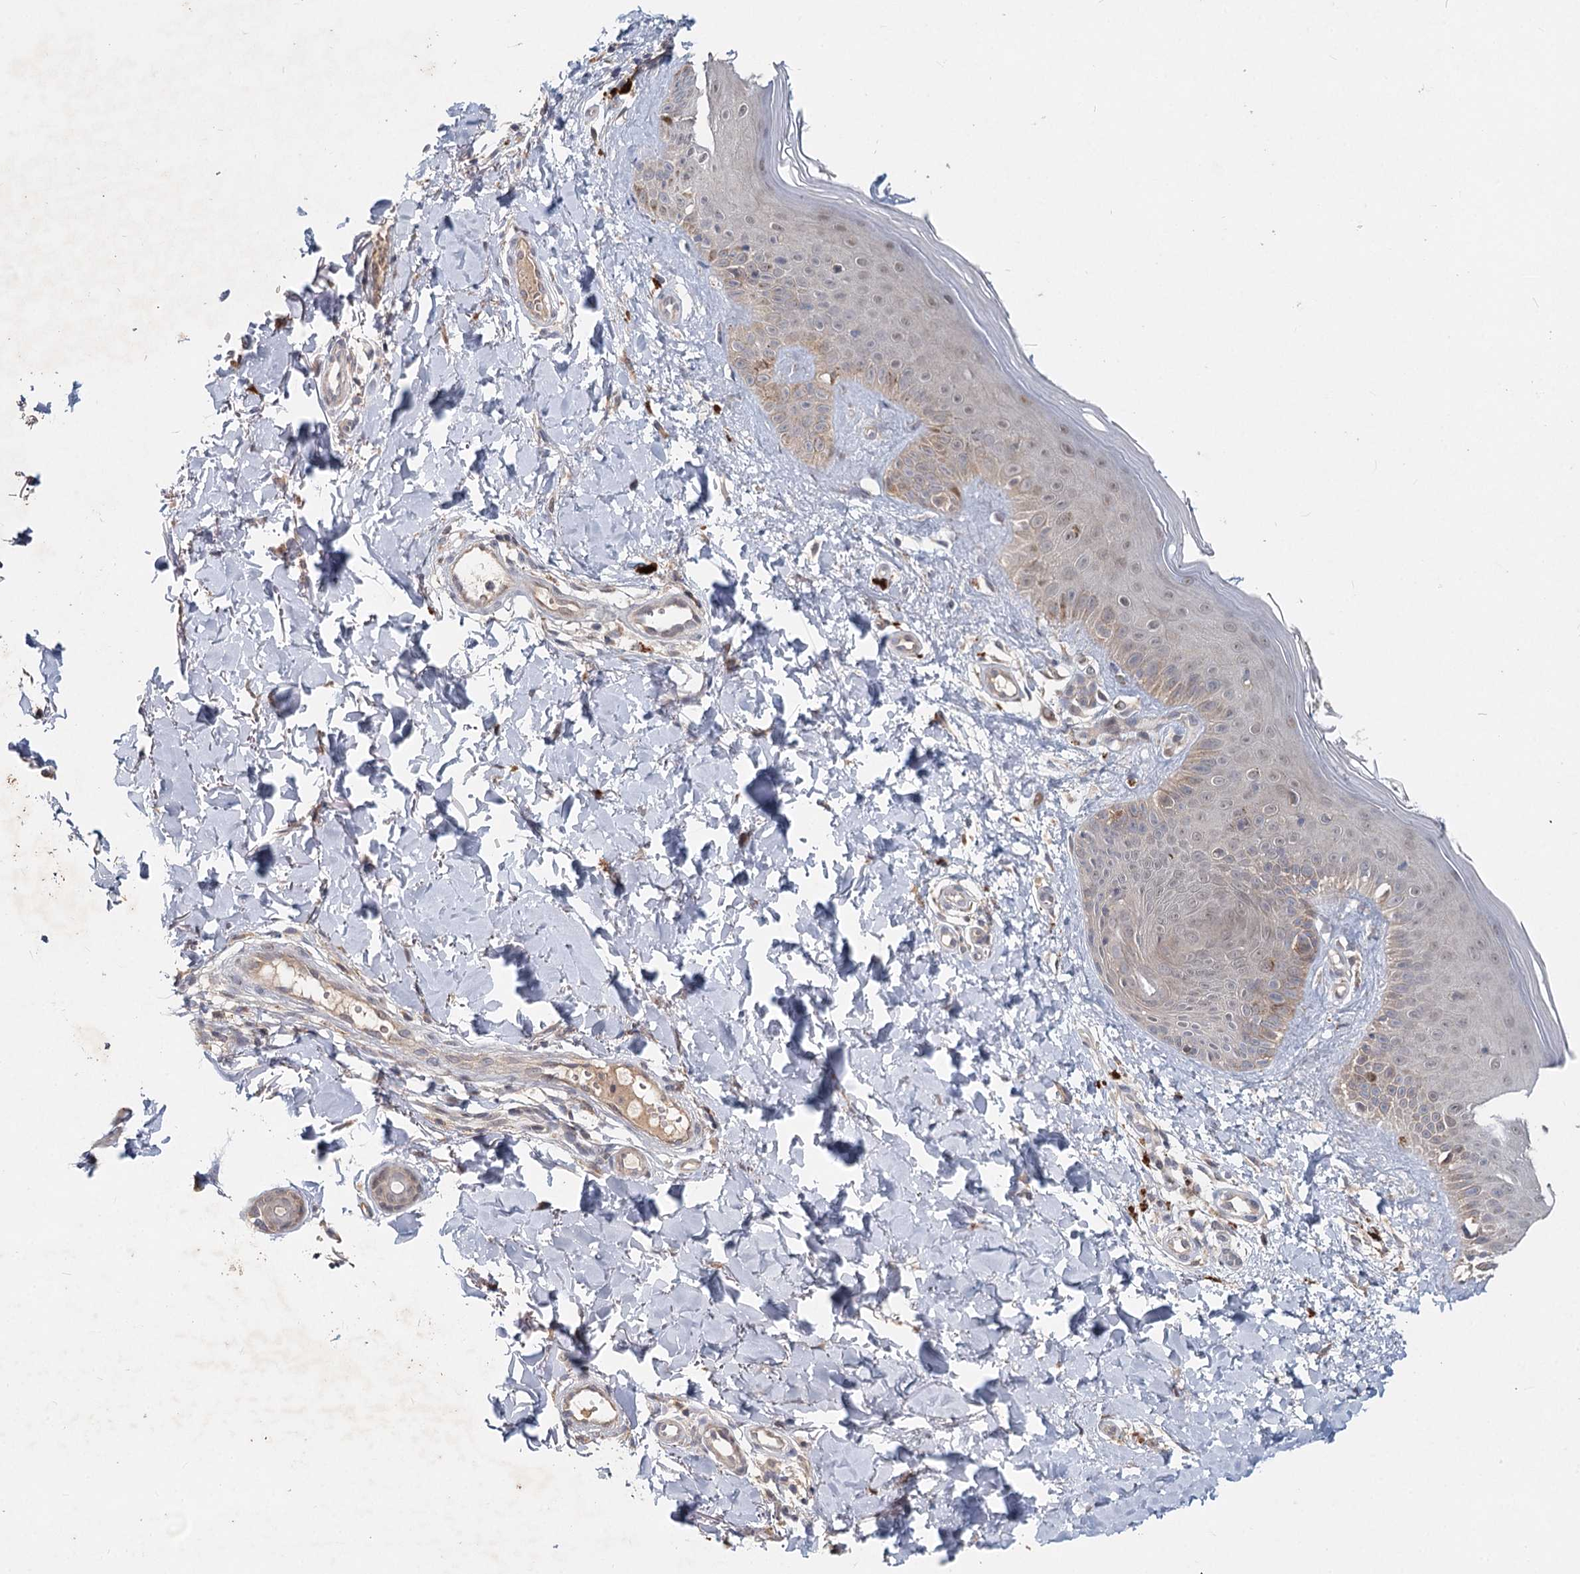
{"staining": {"intensity": "weak", "quantity": ">75%", "location": "cytoplasmic/membranous"}, "tissue": "skin", "cell_type": "Fibroblasts", "image_type": "normal", "snomed": [{"axis": "morphology", "description": "Normal tissue, NOS"}, {"axis": "topography", "description": "Skin"}], "caption": "Skin stained for a protein (brown) exhibits weak cytoplasmic/membranous positive staining in approximately >75% of fibroblasts.", "gene": "AP3B1", "patient": {"sex": "male", "age": 52}}